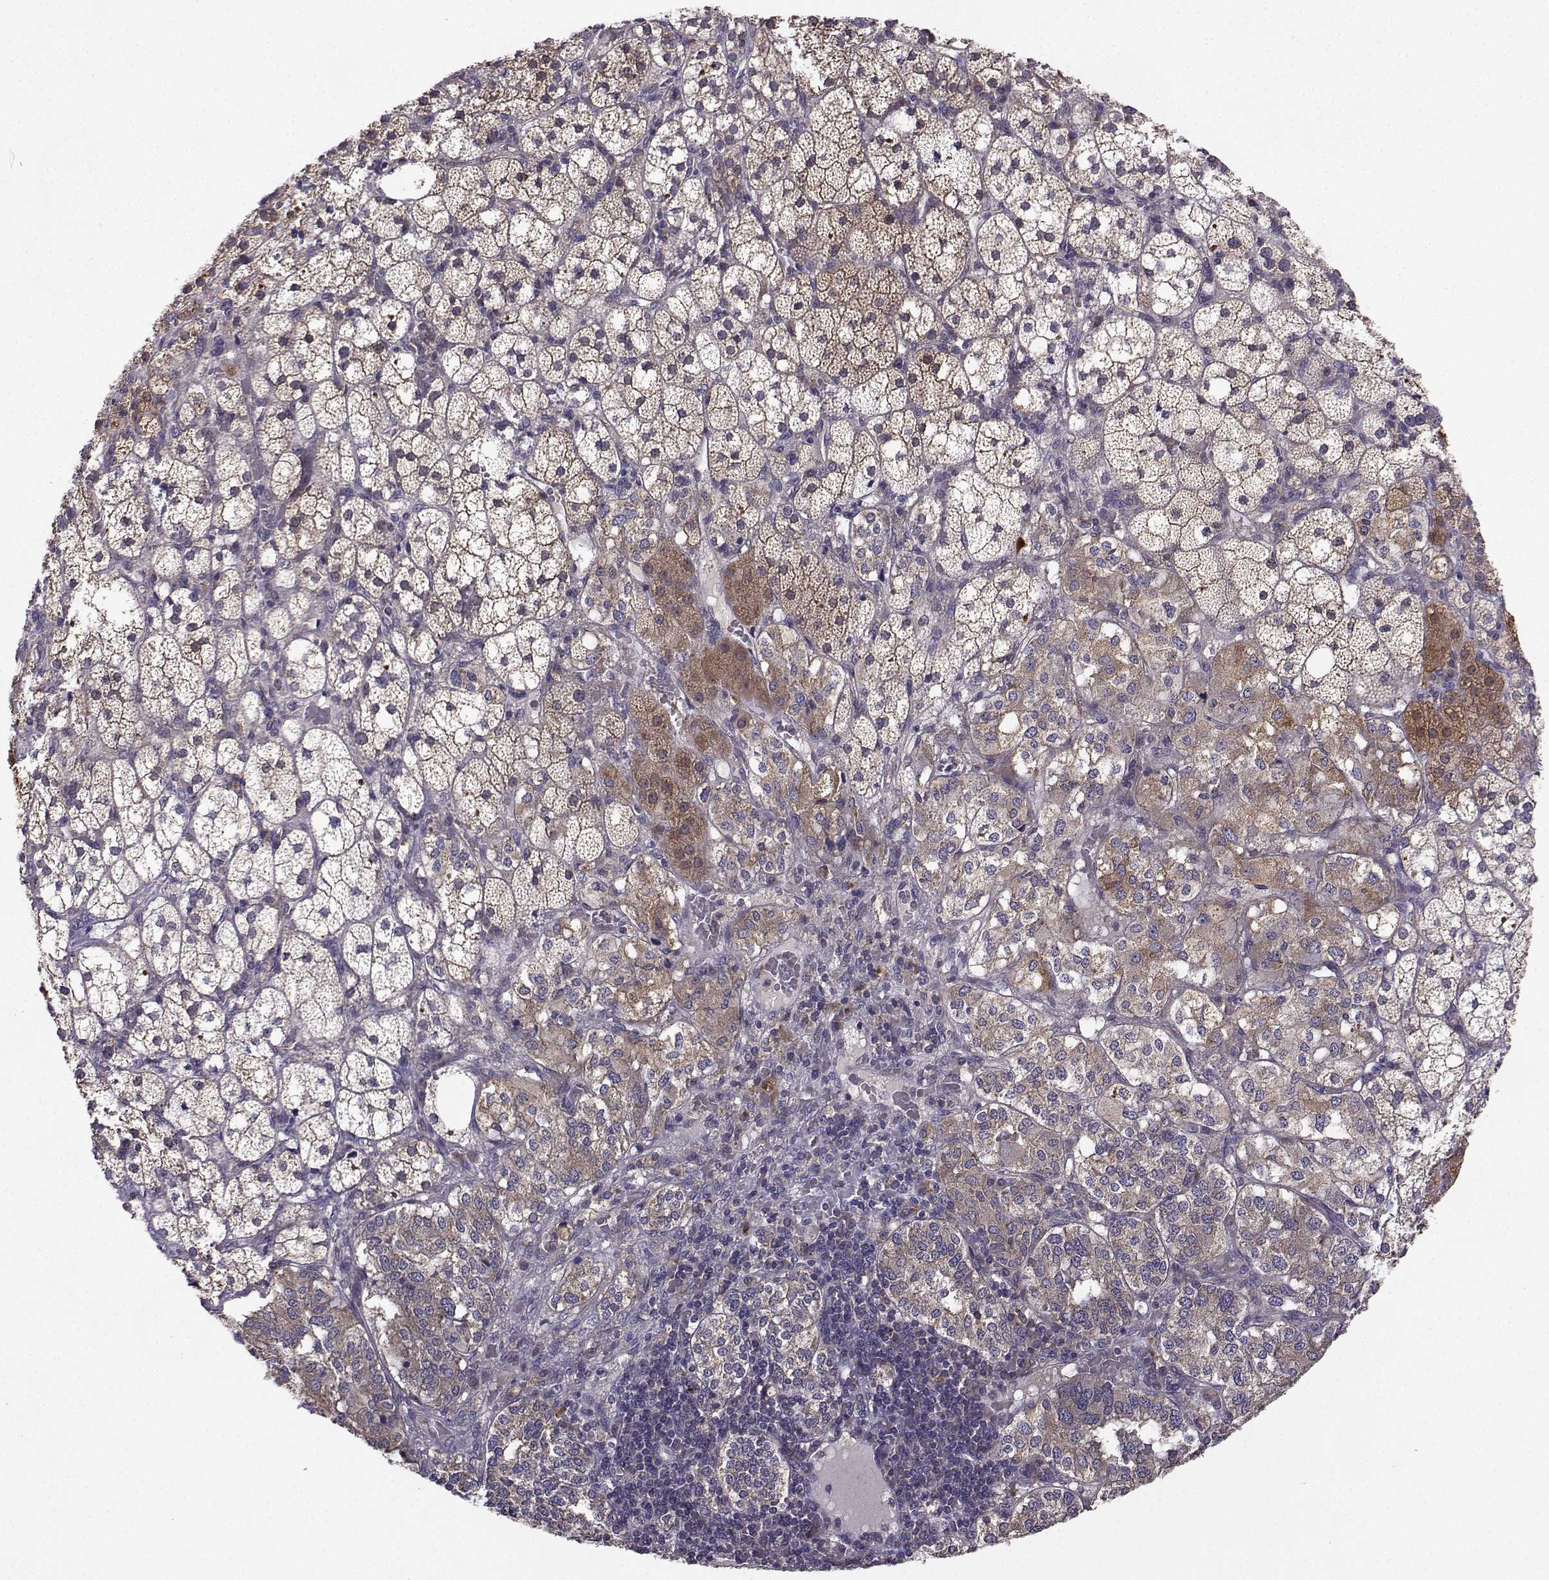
{"staining": {"intensity": "moderate", "quantity": "25%-75%", "location": "cytoplasmic/membranous"}, "tissue": "adrenal gland", "cell_type": "Glandular cells", "image_type": "normal", "snomed": [{"axis": "morphology", "description": "Normal tissue, NOS"}, {"axis": "topography", "description": "Adrenal gland"}], "caption": "This image exhibits immunohistochemistry (IHC) staining of benign adrenal gland, with medium moderate cytoplasmic/membranous expression in about 25%-75% of glandular cells.", "gene": "STXBP5", "patient": {"sex": "male", "age": 53}}